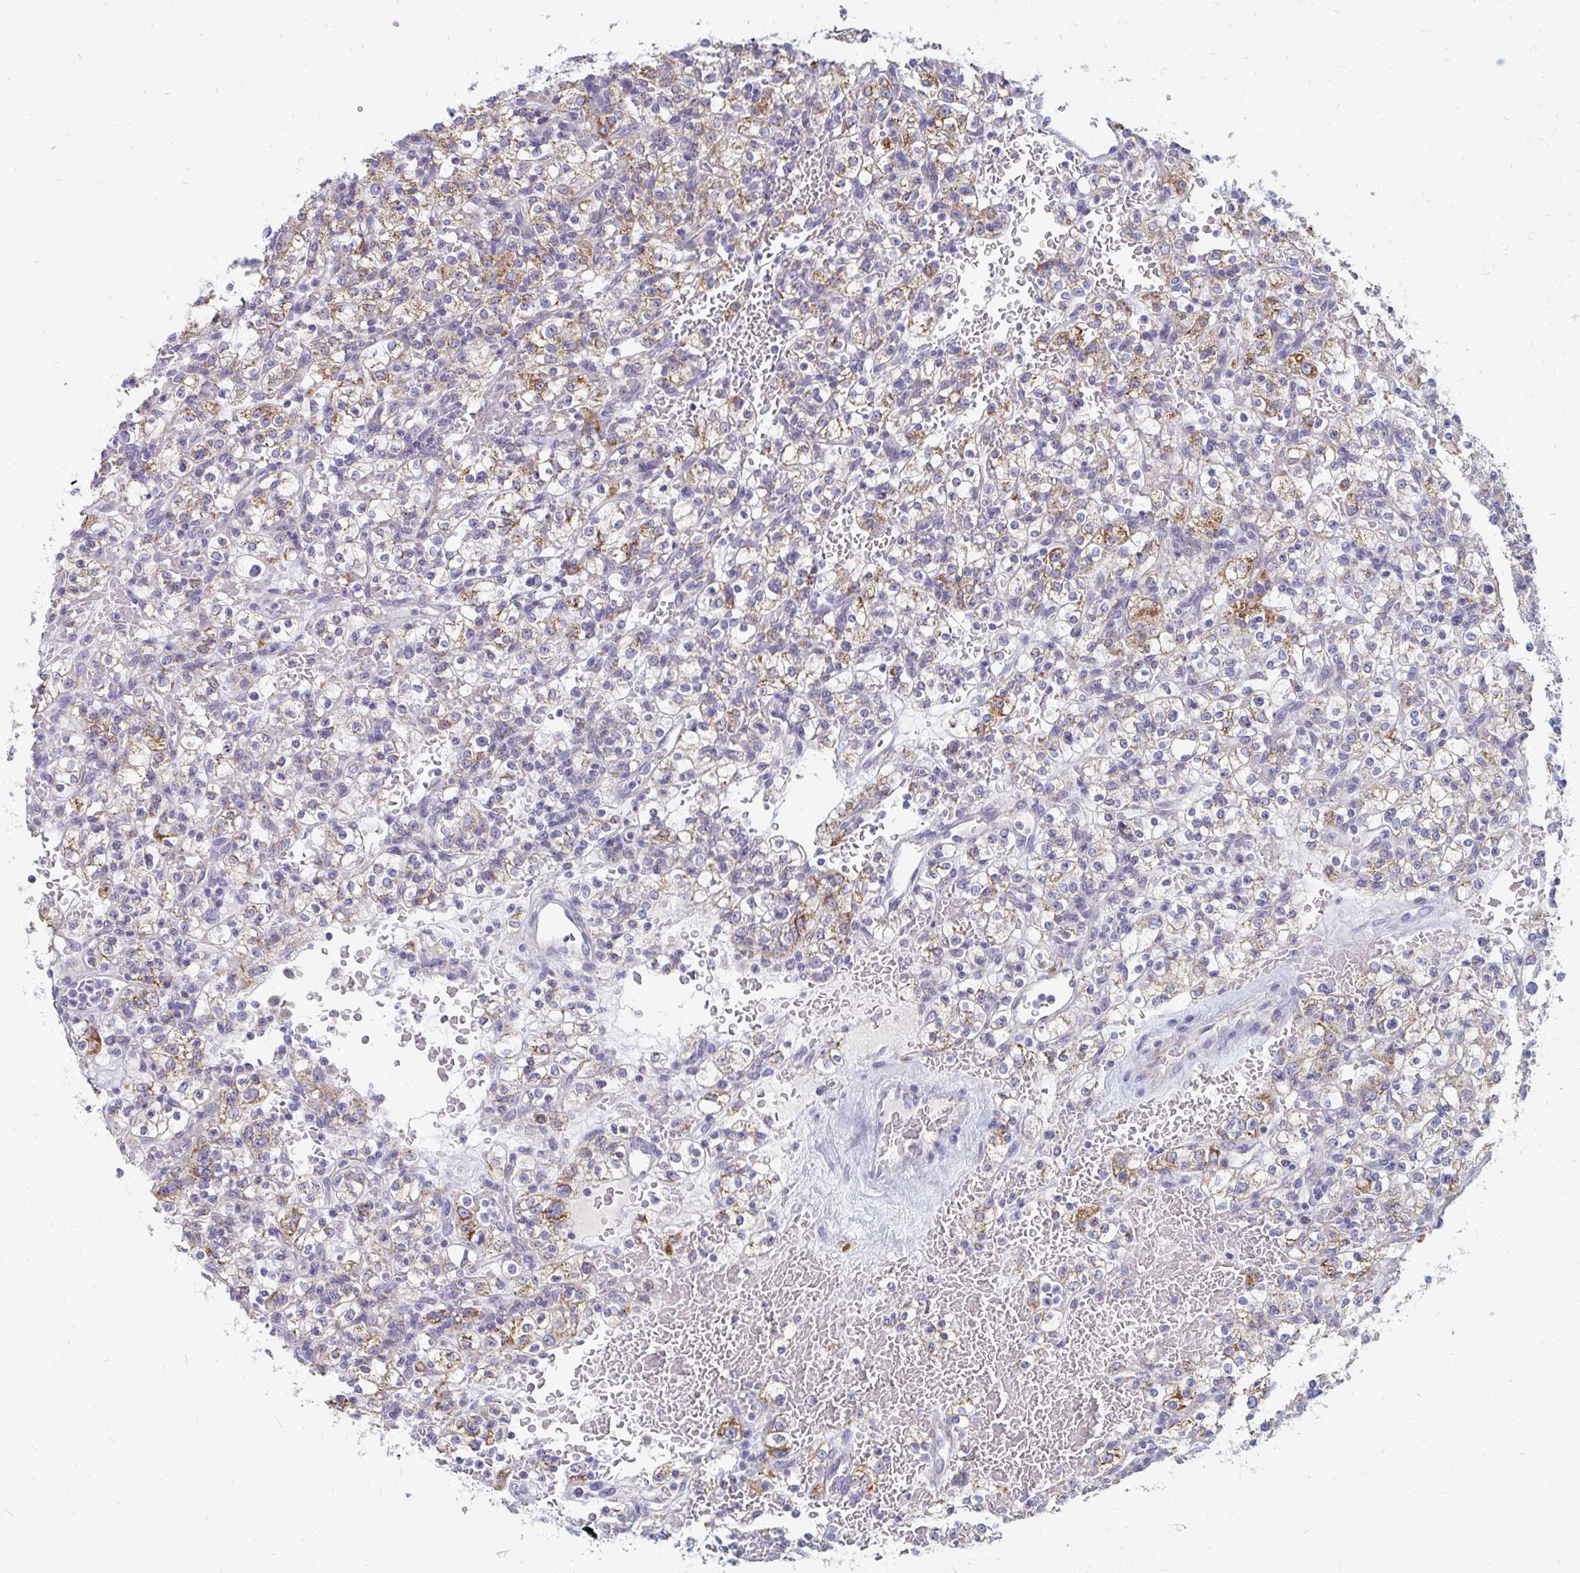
{"staining": {"intensity": "moderate", "quantity": "25%-75%", "location": "cytoplasmic/membranous"}, "tissue": "renal cancer", "cell_type": "Tumor cells", "image_type": "cancer", "snomed": [{"axis": "morphology", "description": "Normal tissue, NOS"}, {"axis": "morphology", "description": "Adenocarcinoma, NOS"}, {"axis": "topography", "description": "Kidney"}], "caption": "IHC histopathology image of neoplastic tissue: renal cancer stained using IHC demonstrates medium levels of moderate protein expression localized specifically in the cytoplasmic/membranous of tumor cells, appearing as a cytoplasmic/membranous brown color.", "gene": "OR10V1", "patient": {"sex": "female", "age": 72}}